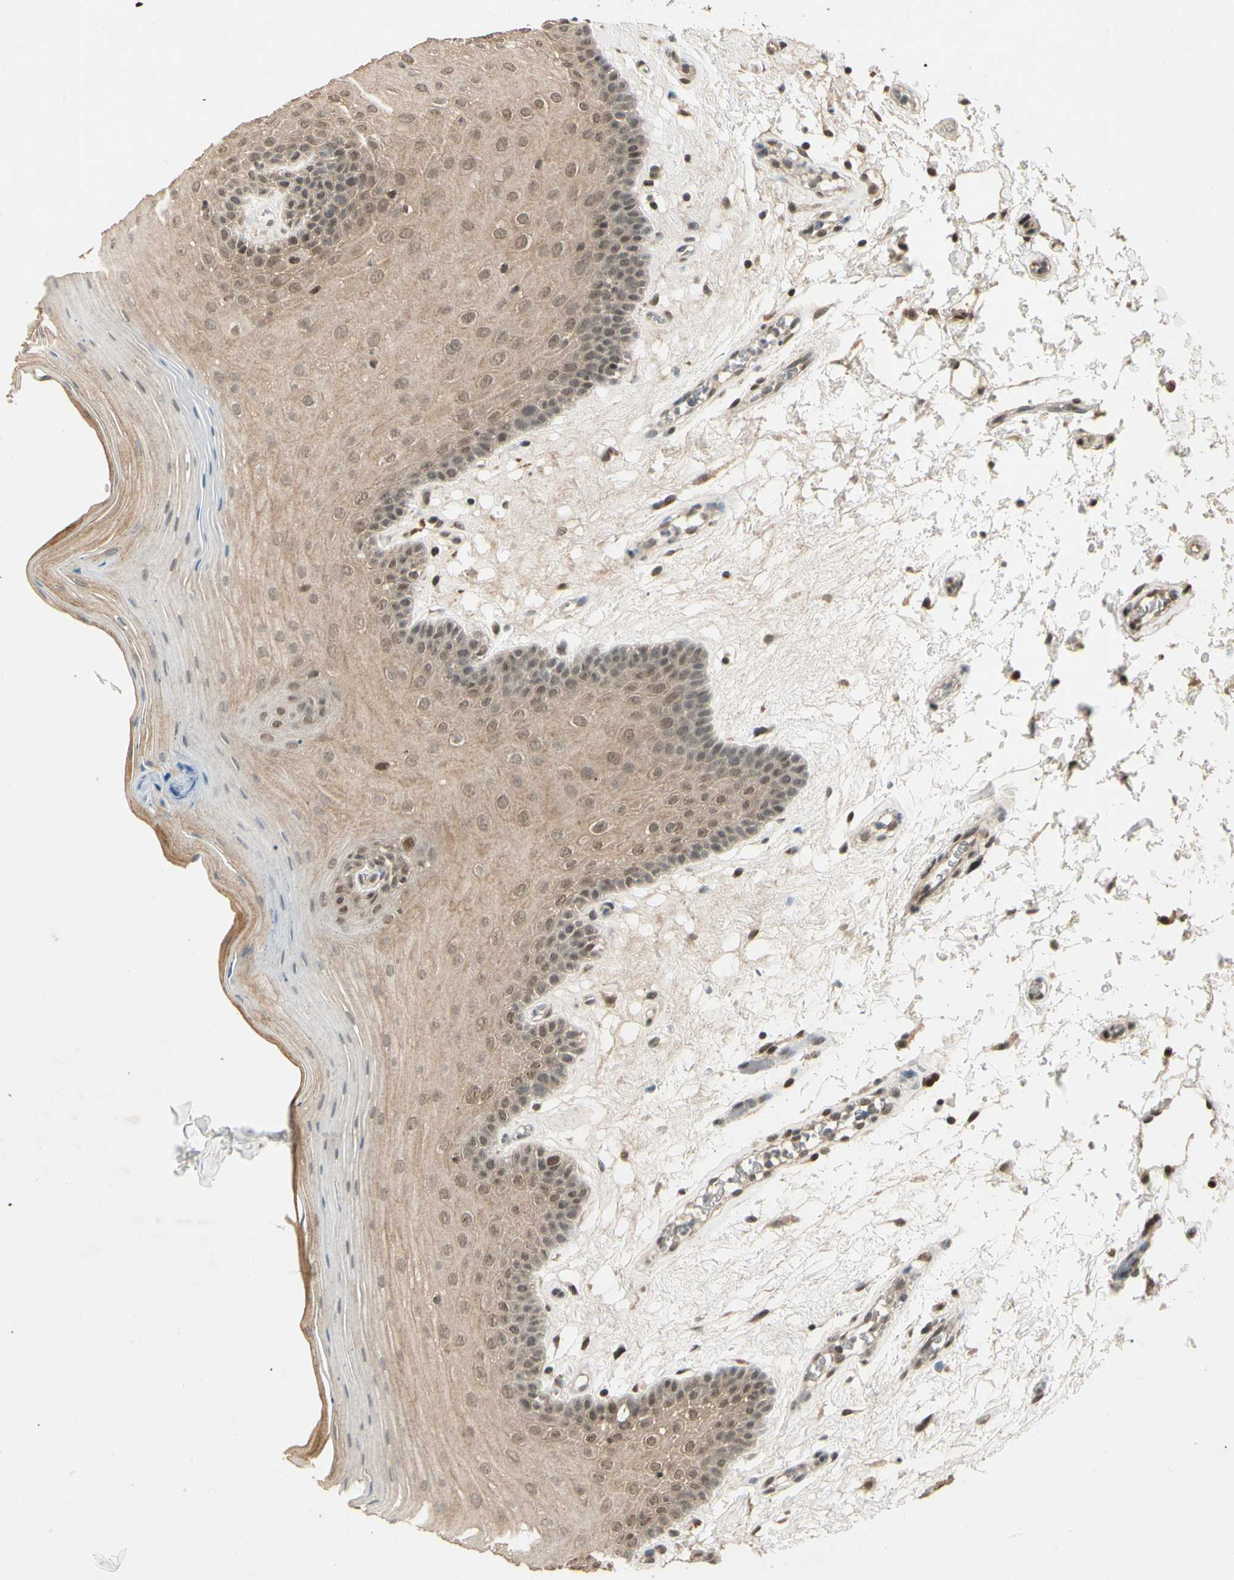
{"staining": {"intensity": "weak", "quantity": ">75%", "location": "cytoplasmic/membranous,nuclear"}, "tissue": "oral mucosa", "cell_type": "Squamous epithelial cells", "image_type": "normal", "snomed": [{"axis": "morphology", "description": "Normal tissue, NOS"}, {"axis": "morphology", "description": "Squamous cell carcinoma, NOS"}, {"axis": "topography", "description": "Skeletal muscle"}, {"axis": "topography", "description": "Oral tissue"}, {"axis": "topography", "description": "Head-Neck"}], "caption": "Weak cytoplasmic/membranous,nuclear positivity for a protein is appreciated in about >75% of squamous epithelial cells of normal oral mucosa using immunohistochemistry (IHC).", "gene": "ZSCAN12", "patient": {"sex": "male", "age": 71}}